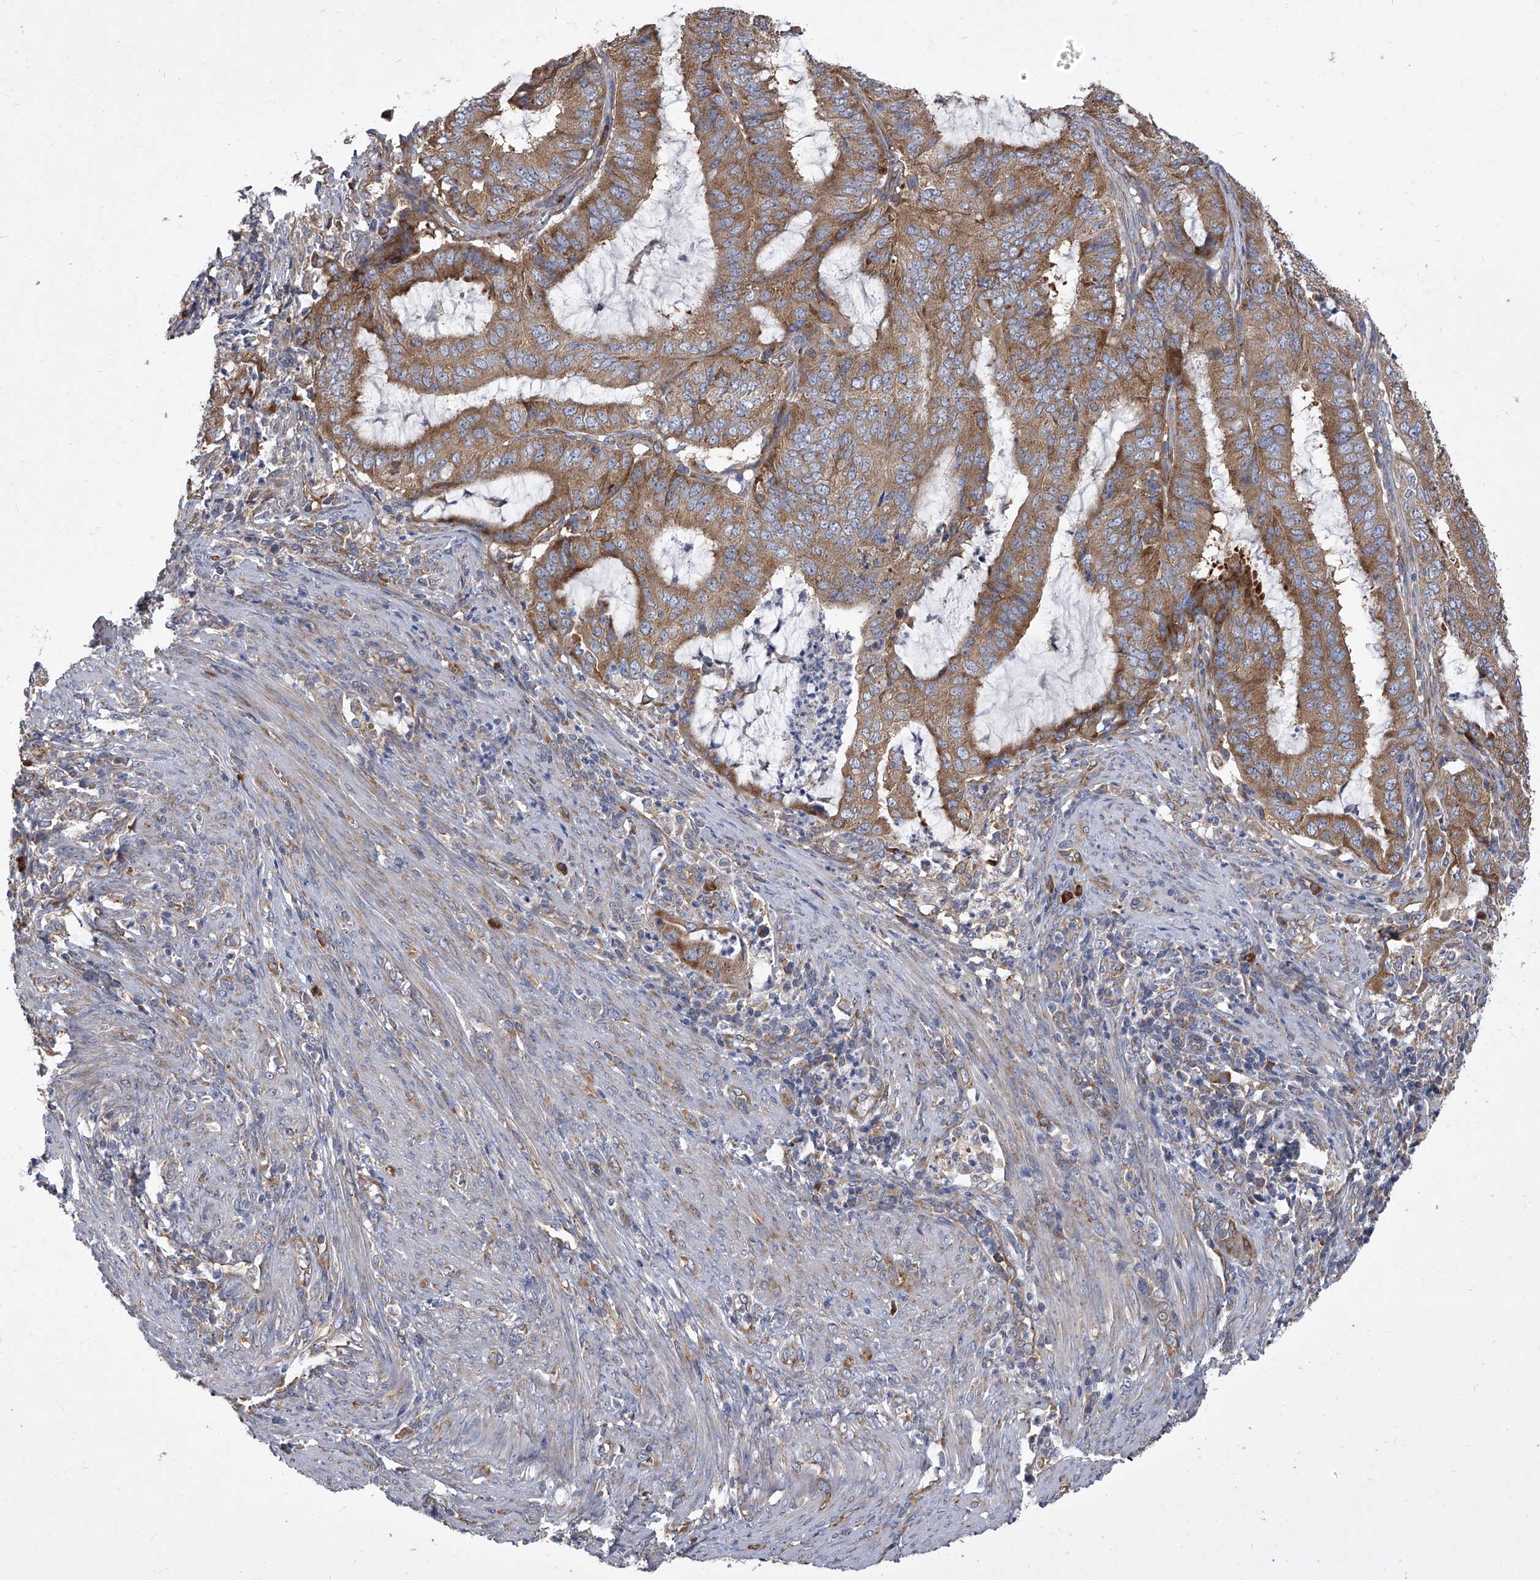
{"staining": {"intensity": "moderate", "quantity": ">75%", "location": "cytoplasmic/membranous"}, "tissue": "endometrial cancer", "cell_type": "Tumor cells", "image_type": "cancer", "snomed": [{"axis": "morphology", "description": "Adenocarcinoma, NOS"}, {"axis": "topography", "description": "Endometrium"}], "caption": "A medium amount of moderate cytoplasmic/membranous expression is appreciated in approximately >75% of tumor cells in adenocarcinoma (endometrial) tissue. Nuclei are stained in blue.", "gene": "EIF2S2", "patient": {"sex": "female", "age": 51}}